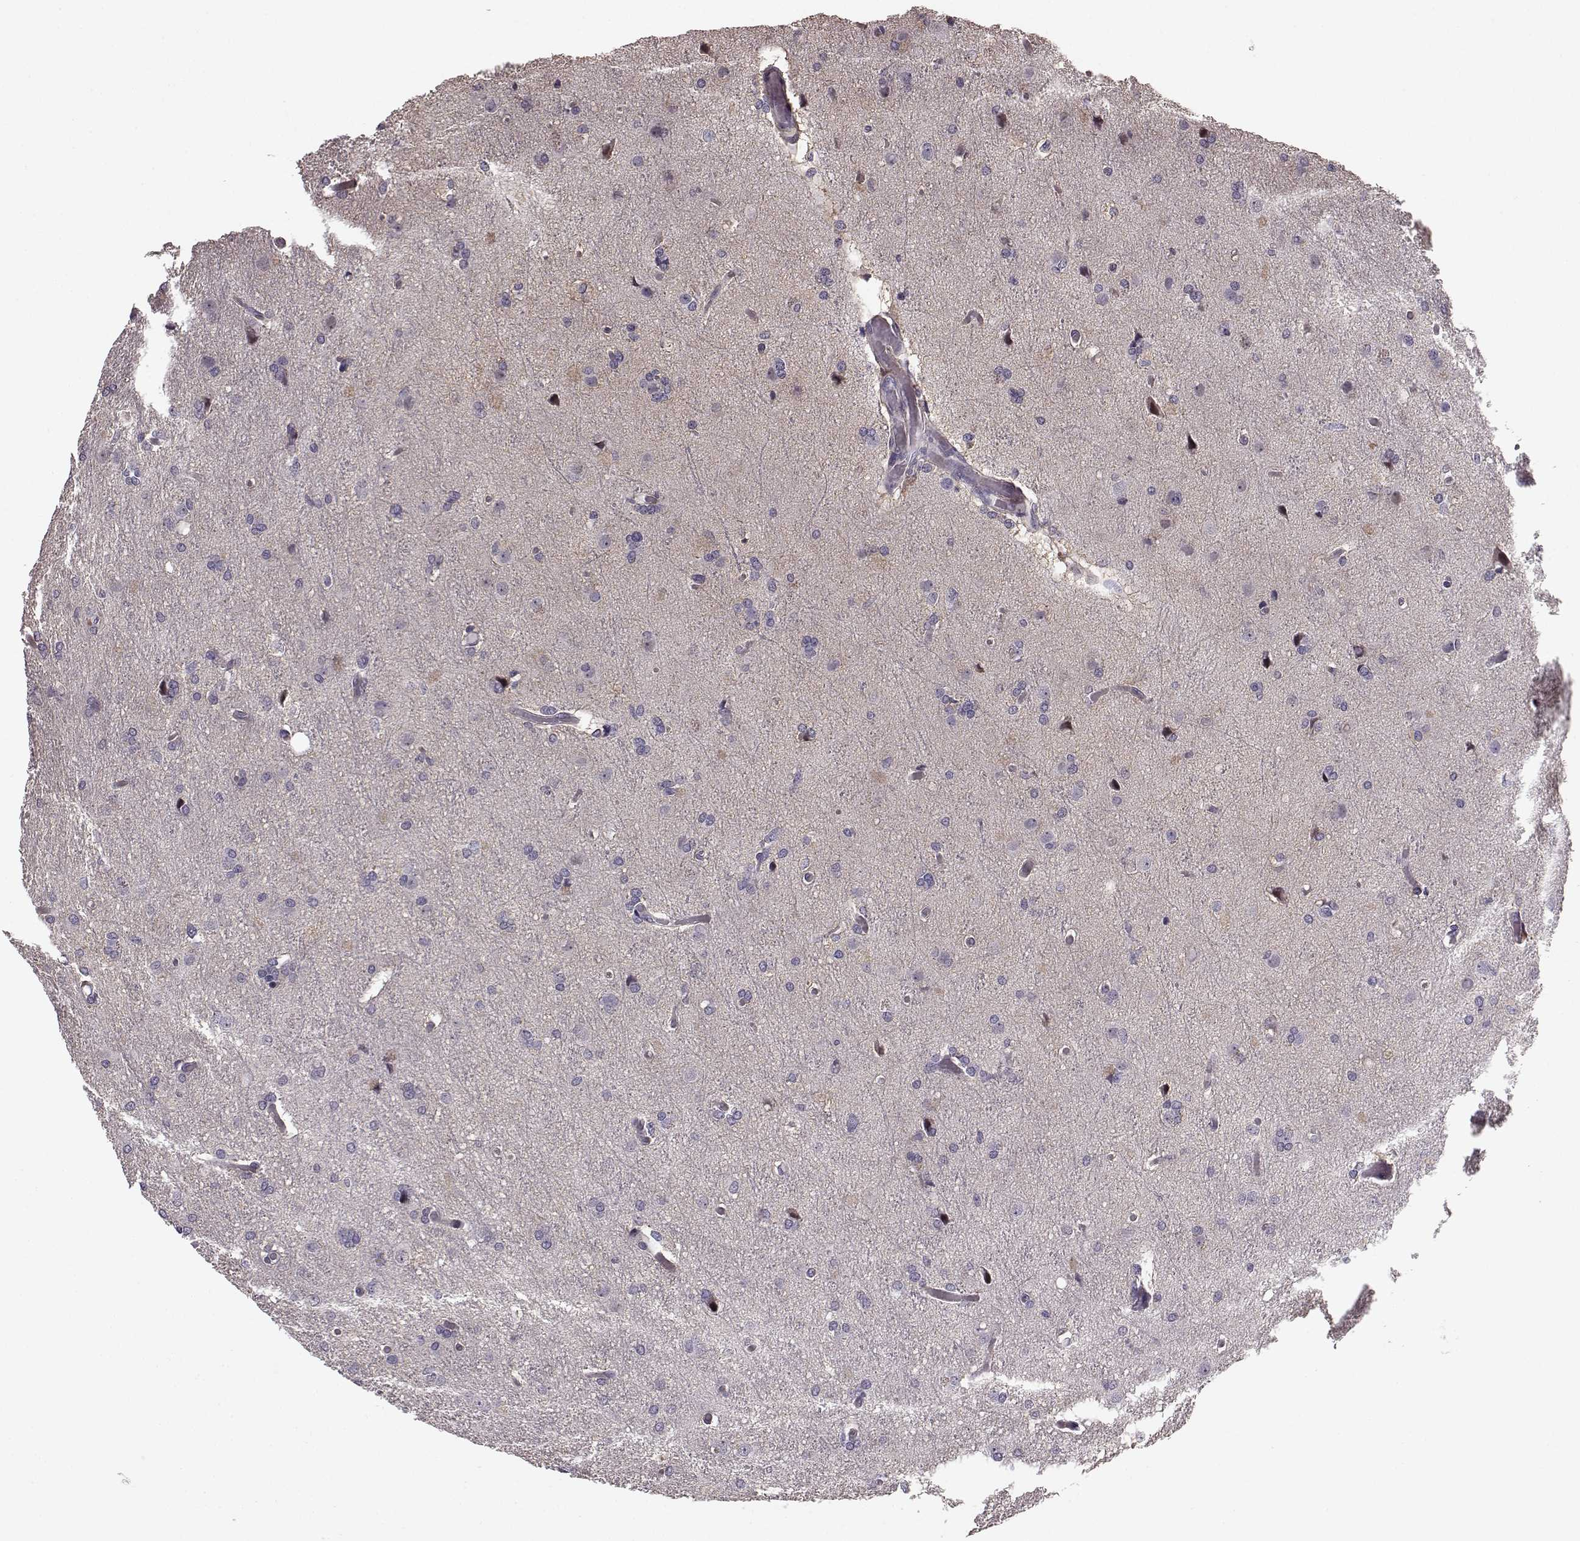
{"staining": {"intensity": "negative", "quantity": "none", "location": "none"}, "tissue": "glioma", "cell_type": "Tumor cells", "image_type": "cancer", "snomed": [{"axis": "morphology", "description": "Glioma, malignant, High grade"}, {"axis": "topography", "description": "Brain"}], "caption": "Malignant glioma (high-grade) was stained to show a protein in brown. There is no significant positivity in tumor cells.", "gene": "SLCO3A1", "patient": {"sex": "male", "age": 68}}